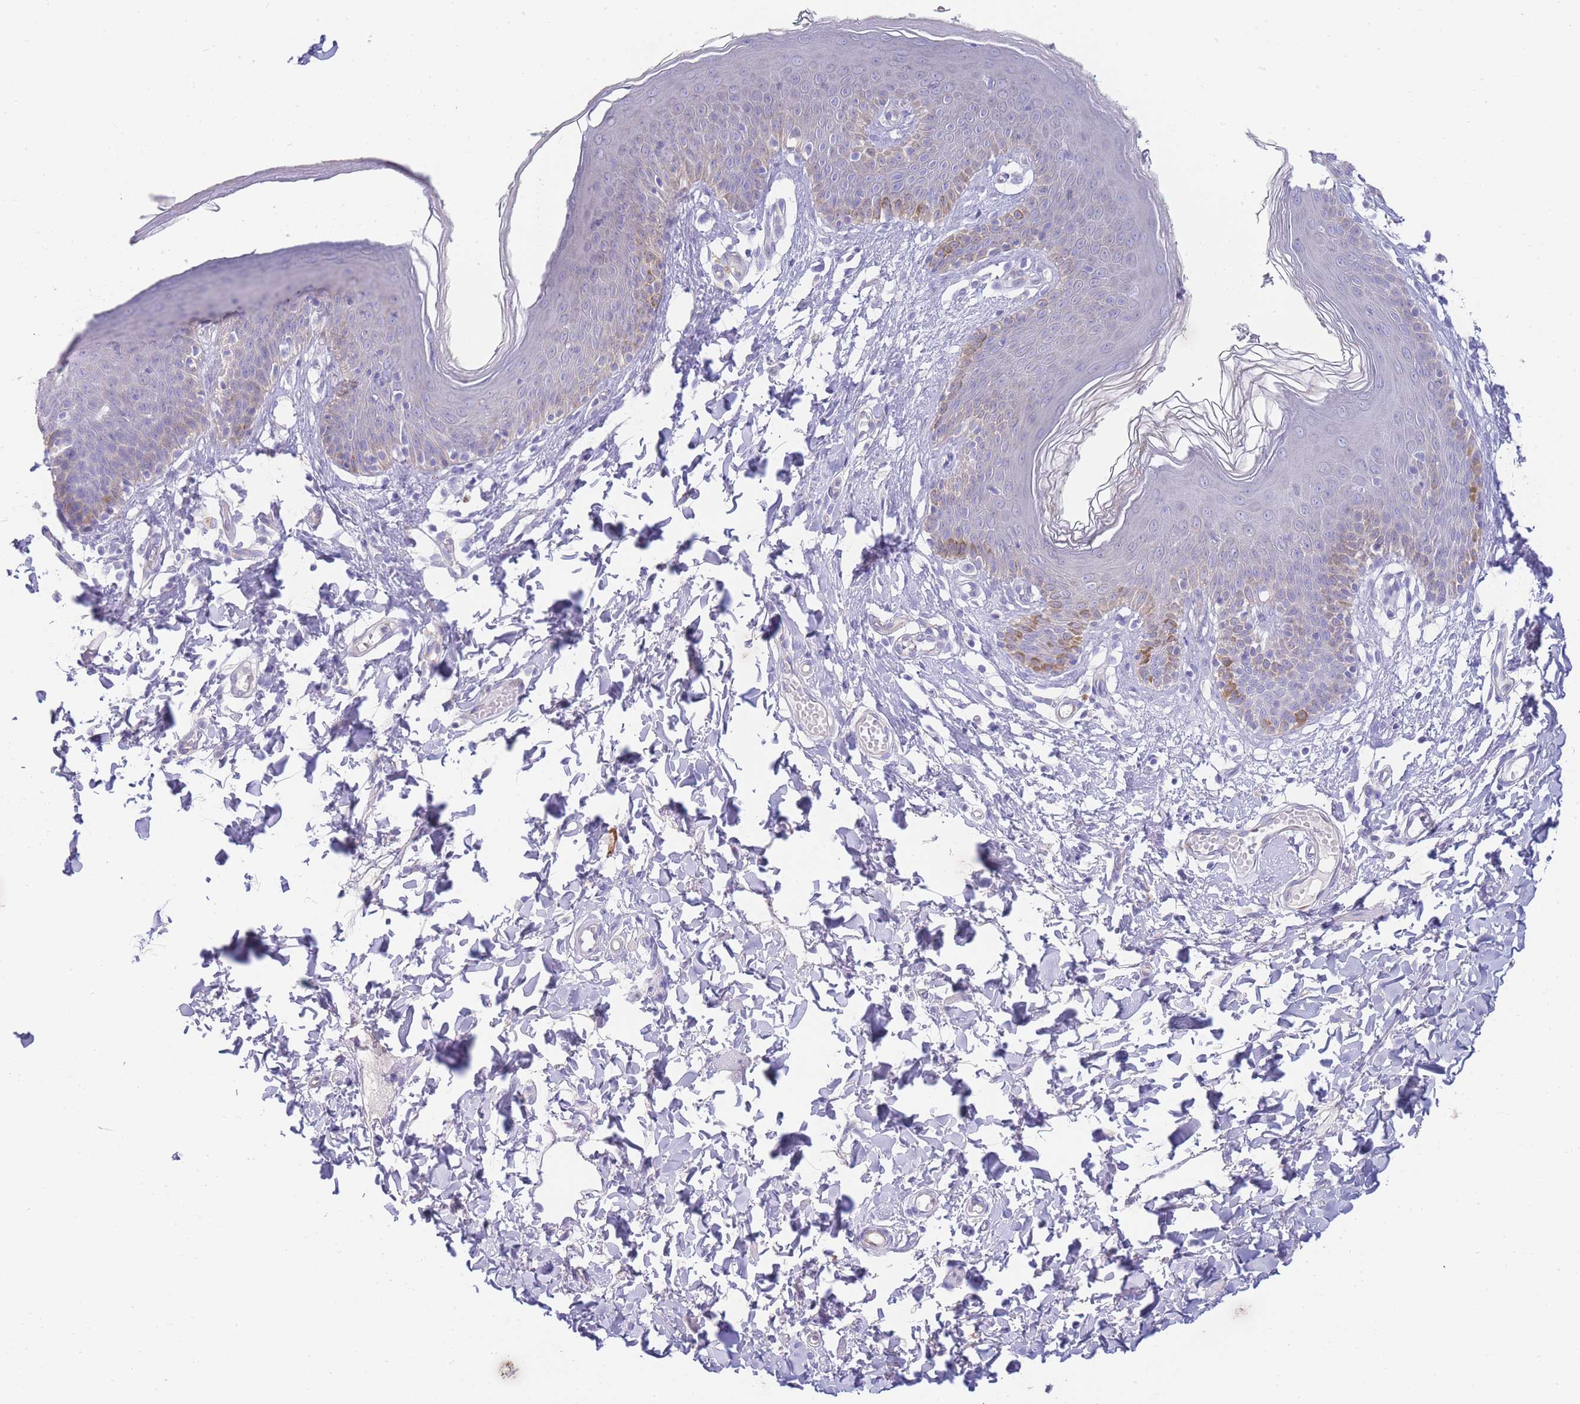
{"staining": {"intensity": "moderate", "quantity": "<25%", "location": "cytoplasmic/membranous"}, "tissue": "skin", "cell_type": "Epidermal cells", "image_type": "normal", "snomed": [{"axis": "morphology", "description": "Normal tissue, NOS"}, {"axis": "topography", "description": "Vulva"}], "caption": "Human skin stained for a protein (brown) reveals moderate cytoplasmic/membranous positive staining in about <25% of epidermal cells.", "gene": "LRRC37A2", "patient": {"sex": "female", "age": 66}}